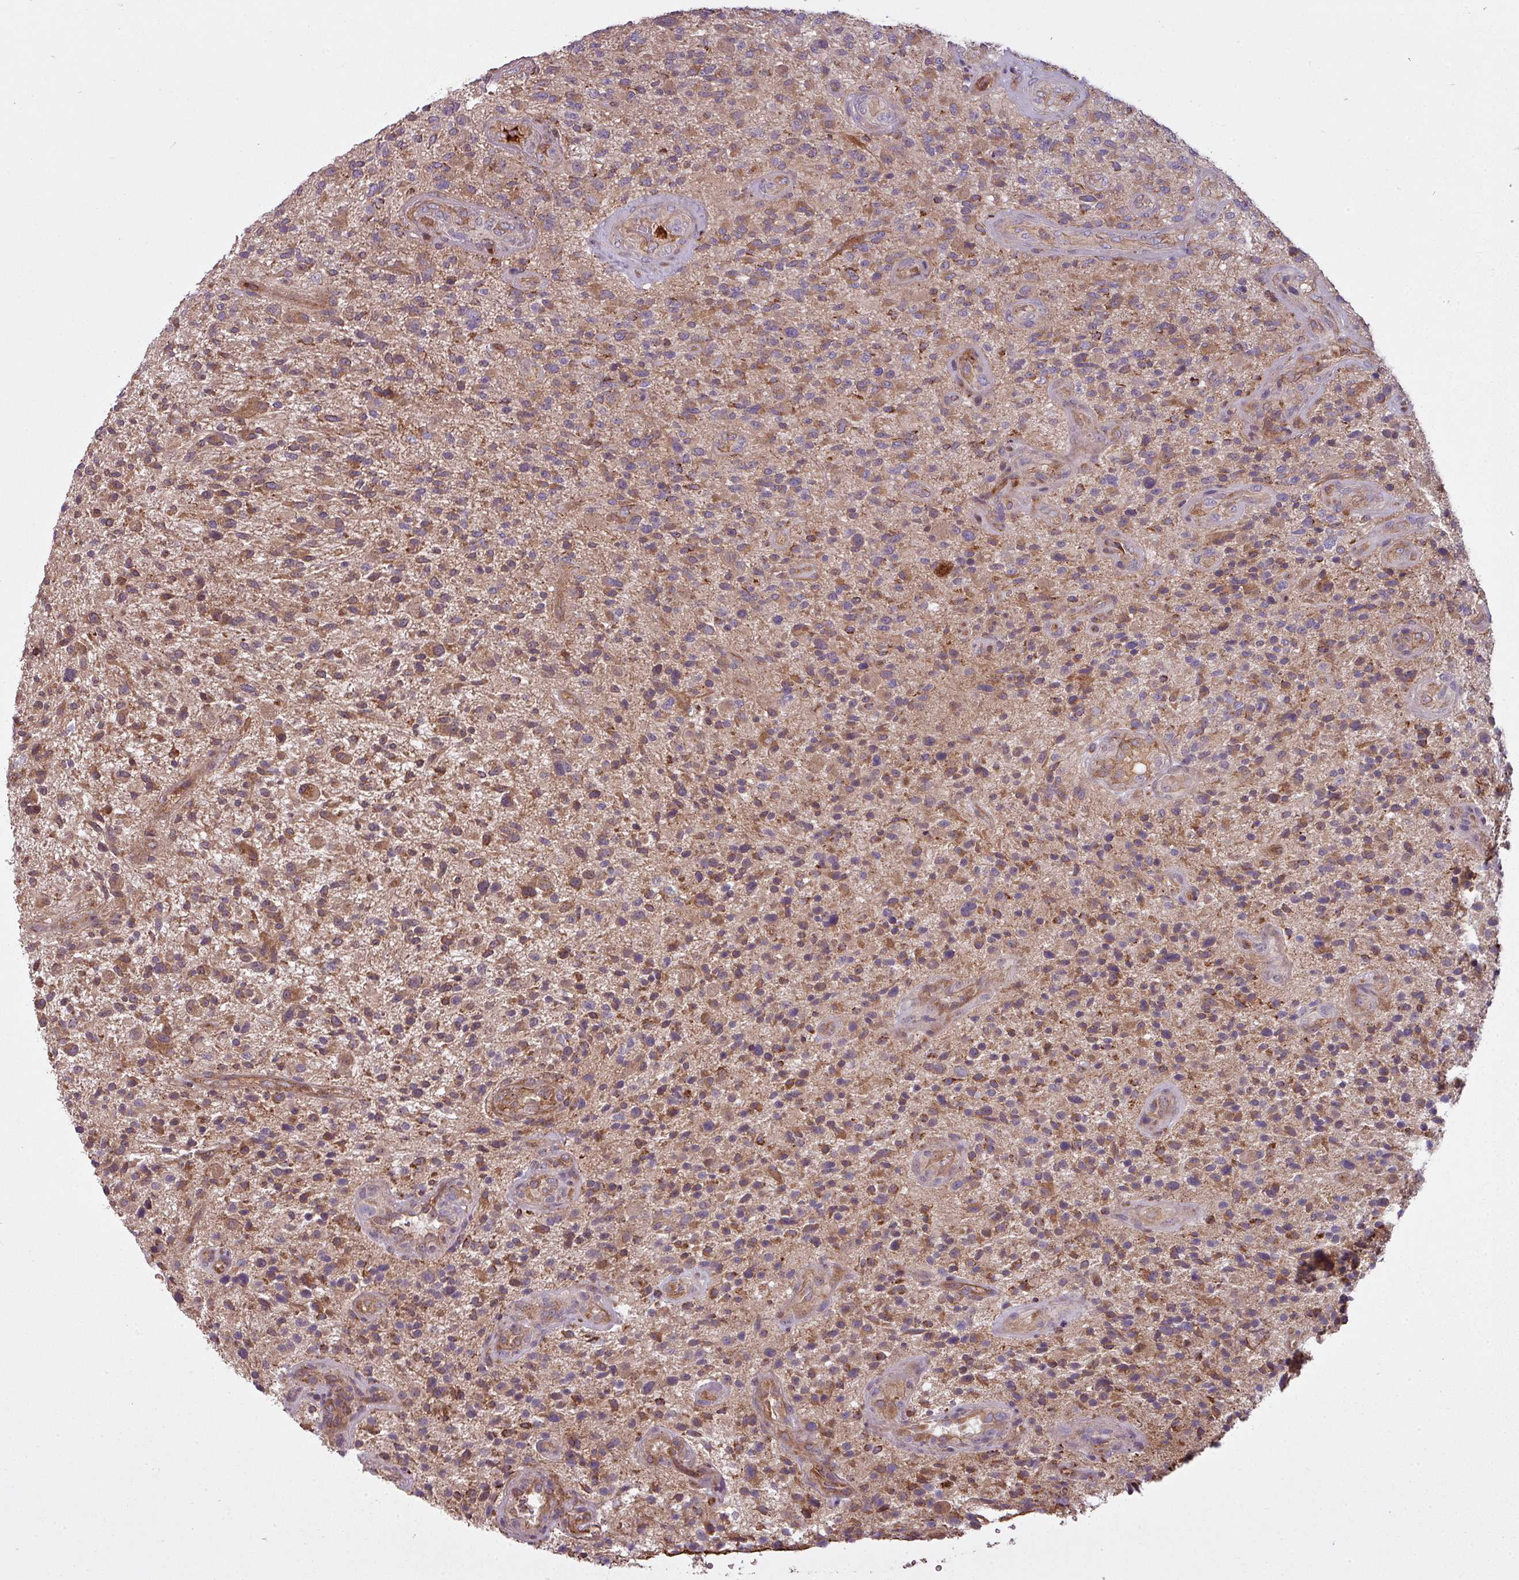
{"staining": {"intensity": "moderate", "quantity": "25%-75%", "location": "cytoplasmic/membranous"}, "tissue": "glioma", "cell_type": "Tumor cells", "image_type": "cancer", "snomed": [{"axis": "morphology", "description": "Glioma, malignant, High grade"}, {"axis": "topography", "description": "Brain"}], "caption": "Tumor cells demonstrate medium levels of moderate cytoplasmic/membranous staining in about 25%-75% of cells in malignant high-grade glioma. The staining was performed using DAB (3,3'-diaminobenzidine), with brown indicating positive protein expression. Nuclei are stained blue with hematoxylin.", "gene": "SNRNP25", "patient": {"sex": "male", "age": 47}}